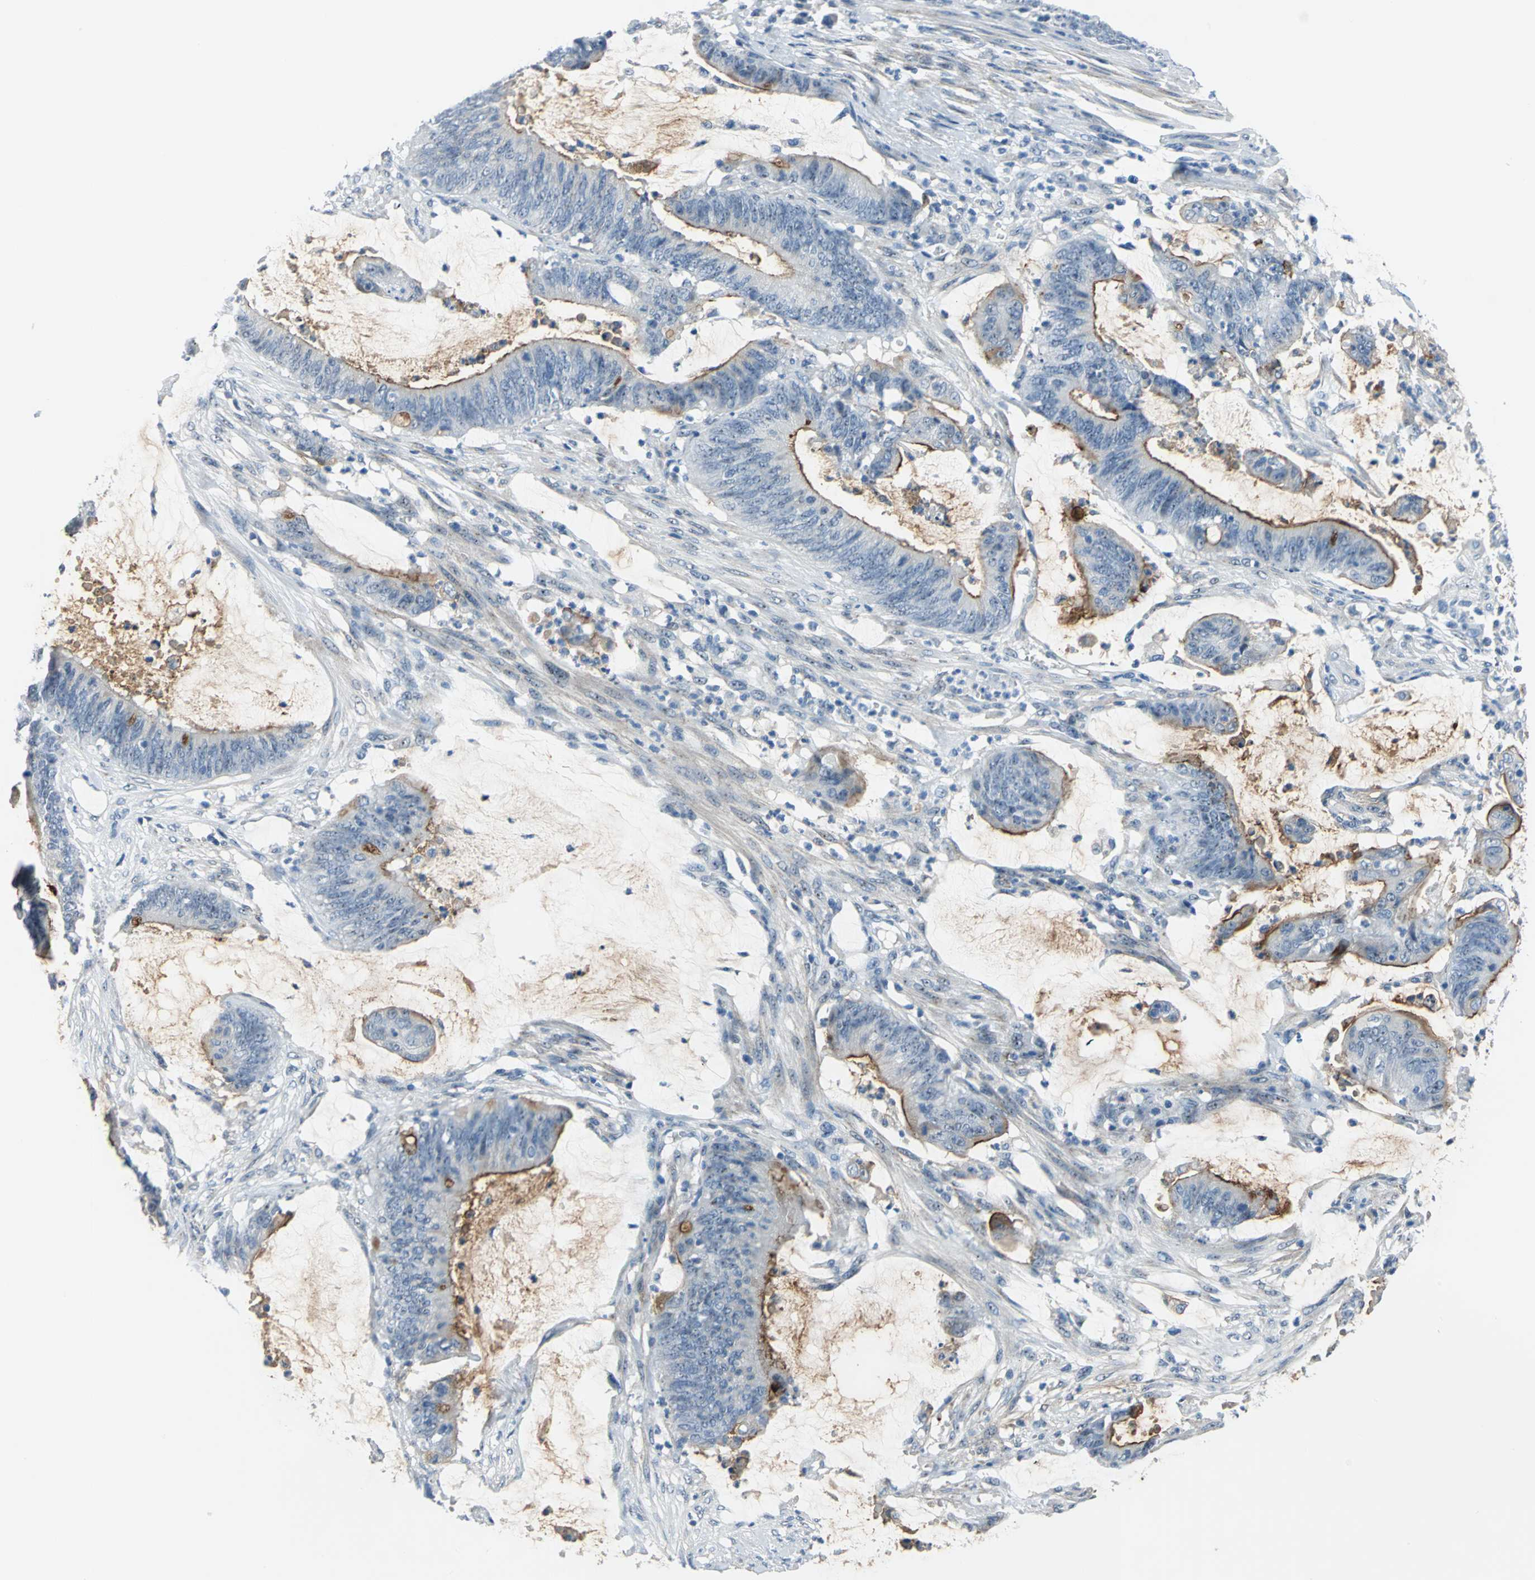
{"staining": {"intensity": "strong", "quantity": "<25%", "location": "cytoplasmic/membranous"}, "tissue": "colorectal cancer", "cell_type": "Tumor cells", "image_type": "cancer", "snomed": [{"axis": "morphology", "description": "Adenocarcinoma, NOS"}, {"axis": "topography", "description": "Rectum"}], "caption": "A medium amount of strong cytoplasmic/membranous staining is identified in approximately <25% of tumor cells in adenocarcinoma (colorectal) tissue. Nuclei are stained in blue.", "gene": "MUC4", "patient": {"sex": "female", "age": 66}}